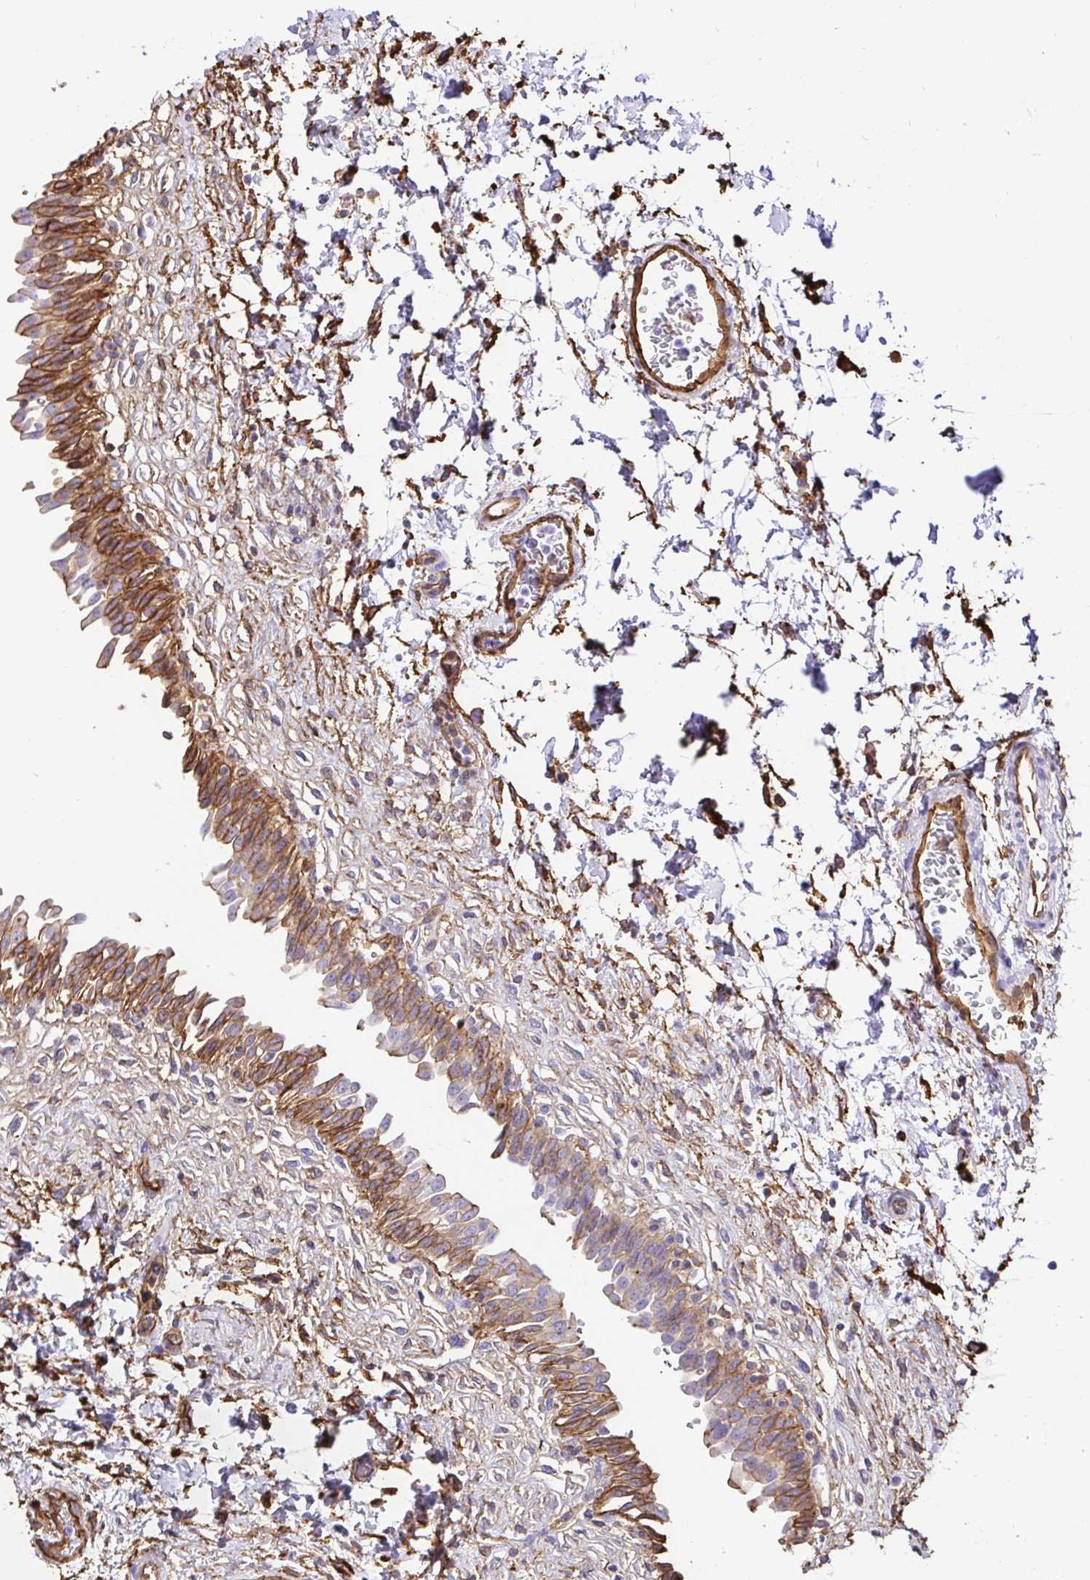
{"staining": {"intensity": "strong", "quantity": "25%-75%", "location": "cytoplasmic/membranous"}, "tissue": "urinary bladder", "cell_type": "Urothelial cells", "image_type": "normal", "snomed": [{"axis": "morphology", "description": "Normal tissue, NOS"}, {"axis": "topography", "description": "Urinary bladder"}], "caption": "Immunohistochemistry (IHC) photomicrograph of benign urinary bladder stained for a protein (brown), which displays high levels of strong cytoplasmic/membranous expression in approximately 25%-75% of urothelial cells.", "gene": "ANXA2", "patient": {"sex": "male", "age": 37}}